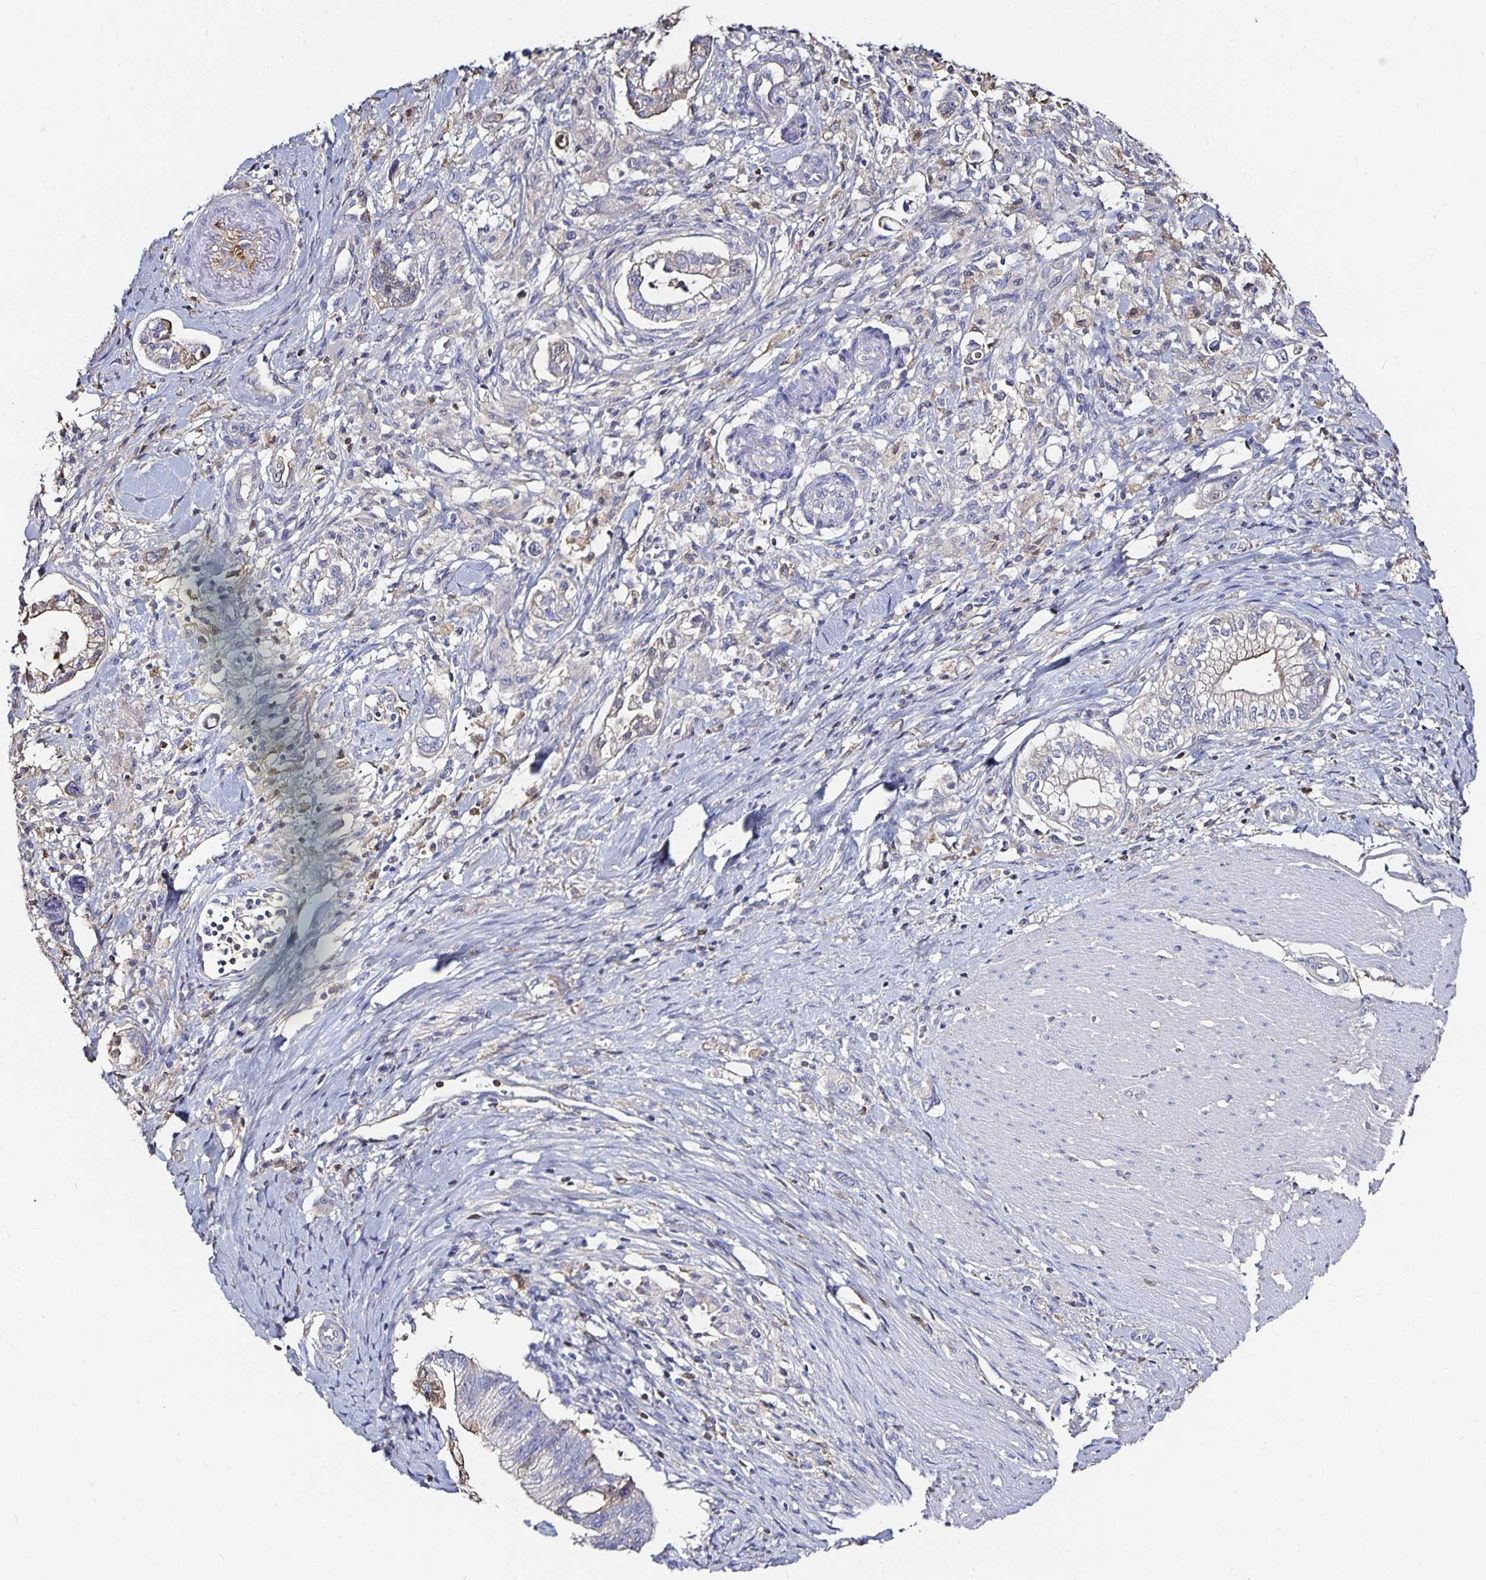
{"staining": {"intensity": "weak", "quantity": "25%-75%", "location": "cytoplasmic/membranous"}, "tissue": "pancreatic cancer", "cell_type": "Tumor cells", "image_type": "cancer", "snomed": [{"axis": "morphology", "description": "Adenocarcinoma, NOS"}, {"axis": "topography", "description": "Pancreas"}], "caption": "An IHC histopathology image of neoplastic tissue is shown. Protein staining in brown highlights weak cytoplasmic/membranous positivity in adenocarcinoma (pancreatic) within tumor cells. (Stains: DAB (3,3'-diaminobenzidine) in brown, nuclei in blue, Microscopy: brightfield microscopy at high magnification).", "gene": "TTR", "patient": {"sex": "male", "age": 70}}